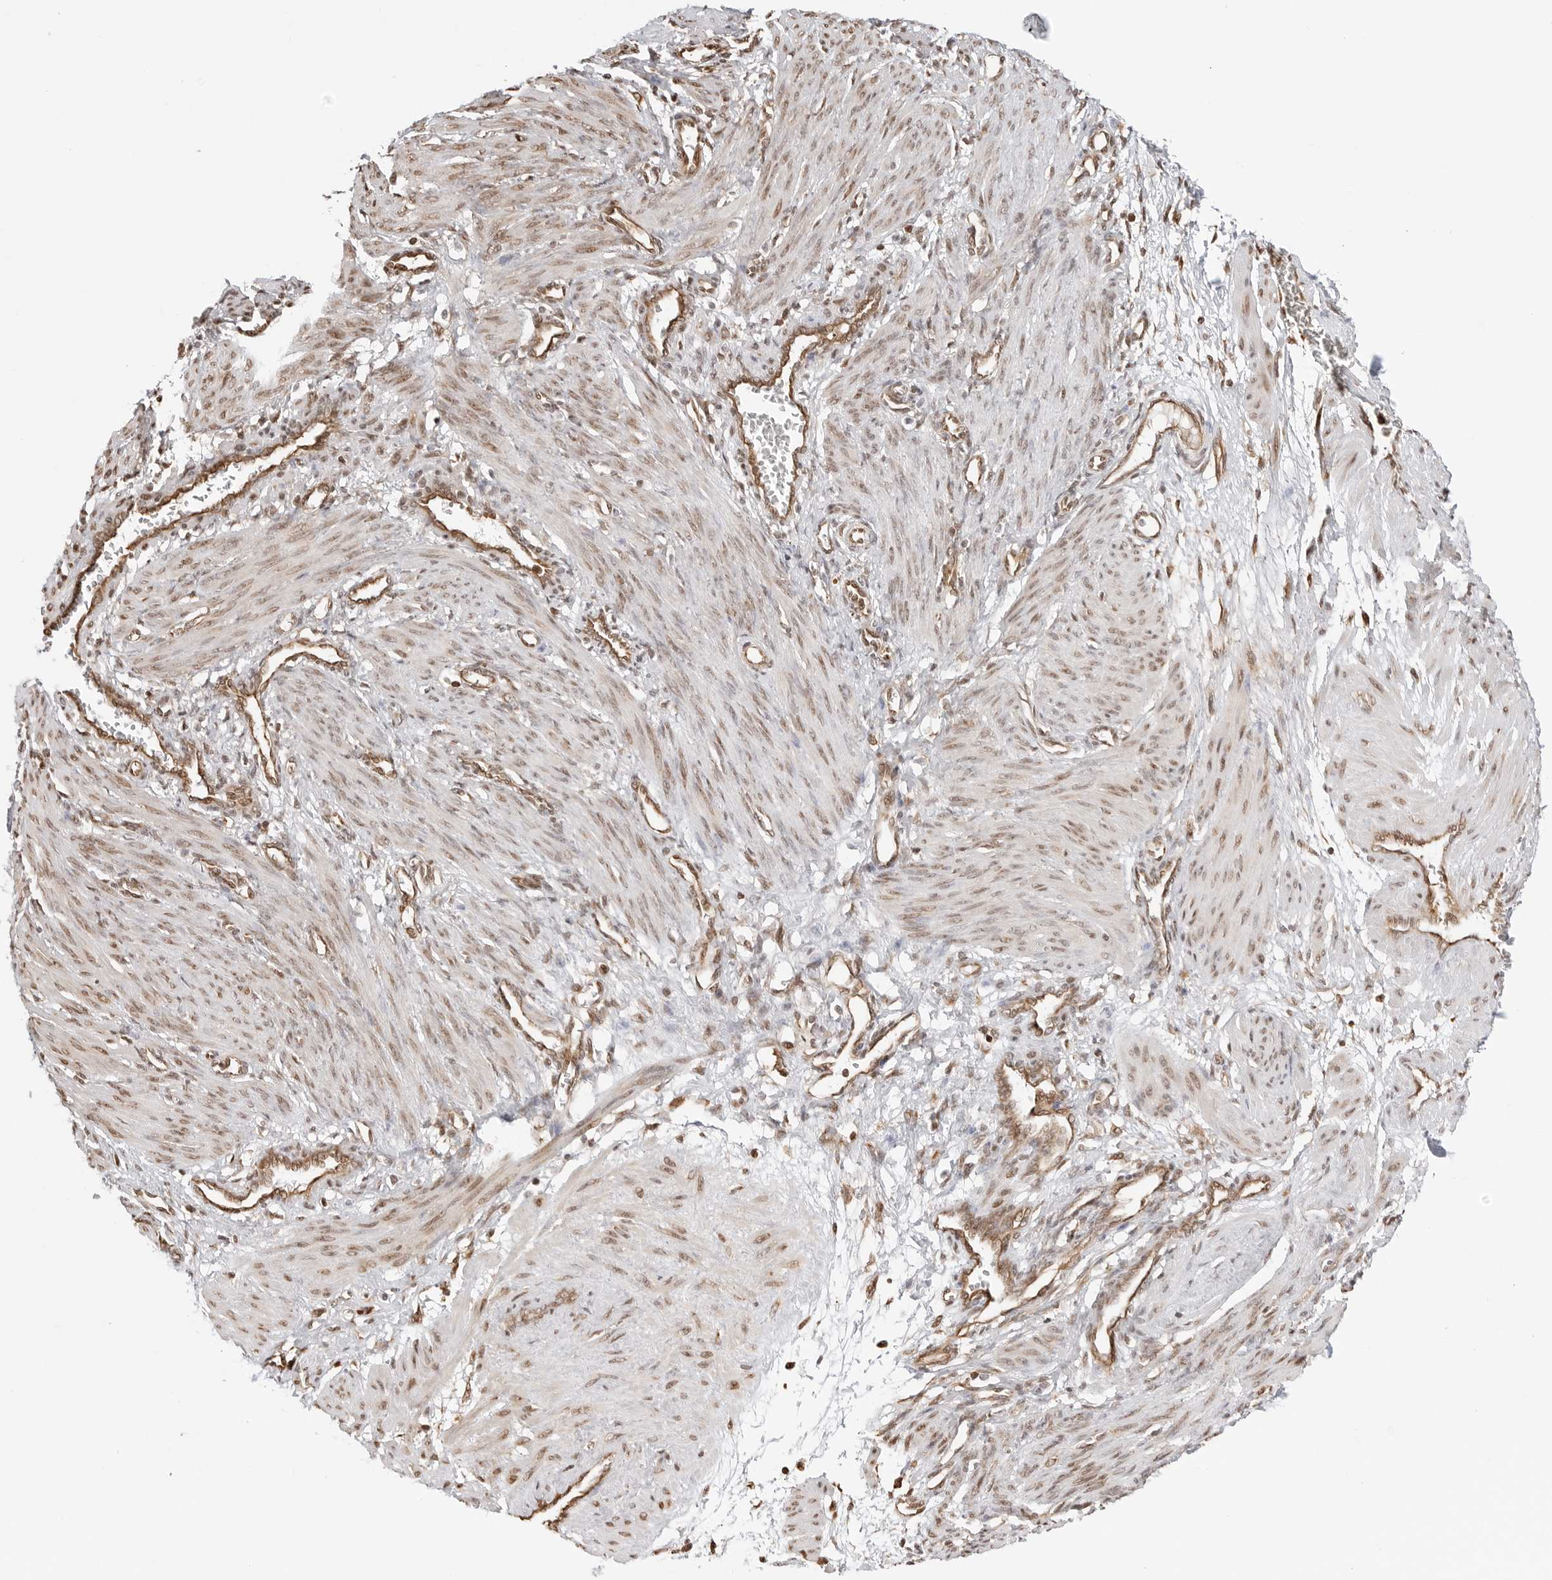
{"staining": {"intensity": "weak", "quantity": ">75%", "location": "nuclear"}, "tissue": "smooth muscle", "cell_type": "Smooth muscle cells", "image_type": "normal", "snomed": [{"axis": "morphology", "description": "Normal tissue, NOS"}, {"axis": "topography", "description": "Endometrium"}], "caption": "Weak nuclear protein expression is appreciated in approximately >75% of smooth muscle cells in smooth muscle. (DAB (3,3'-diaminobenzidine) IHC, brown staining for protein, blue staining for nuclei).", "gene": "FKBP14", "patient": {"sex": "female", "age": 33}}